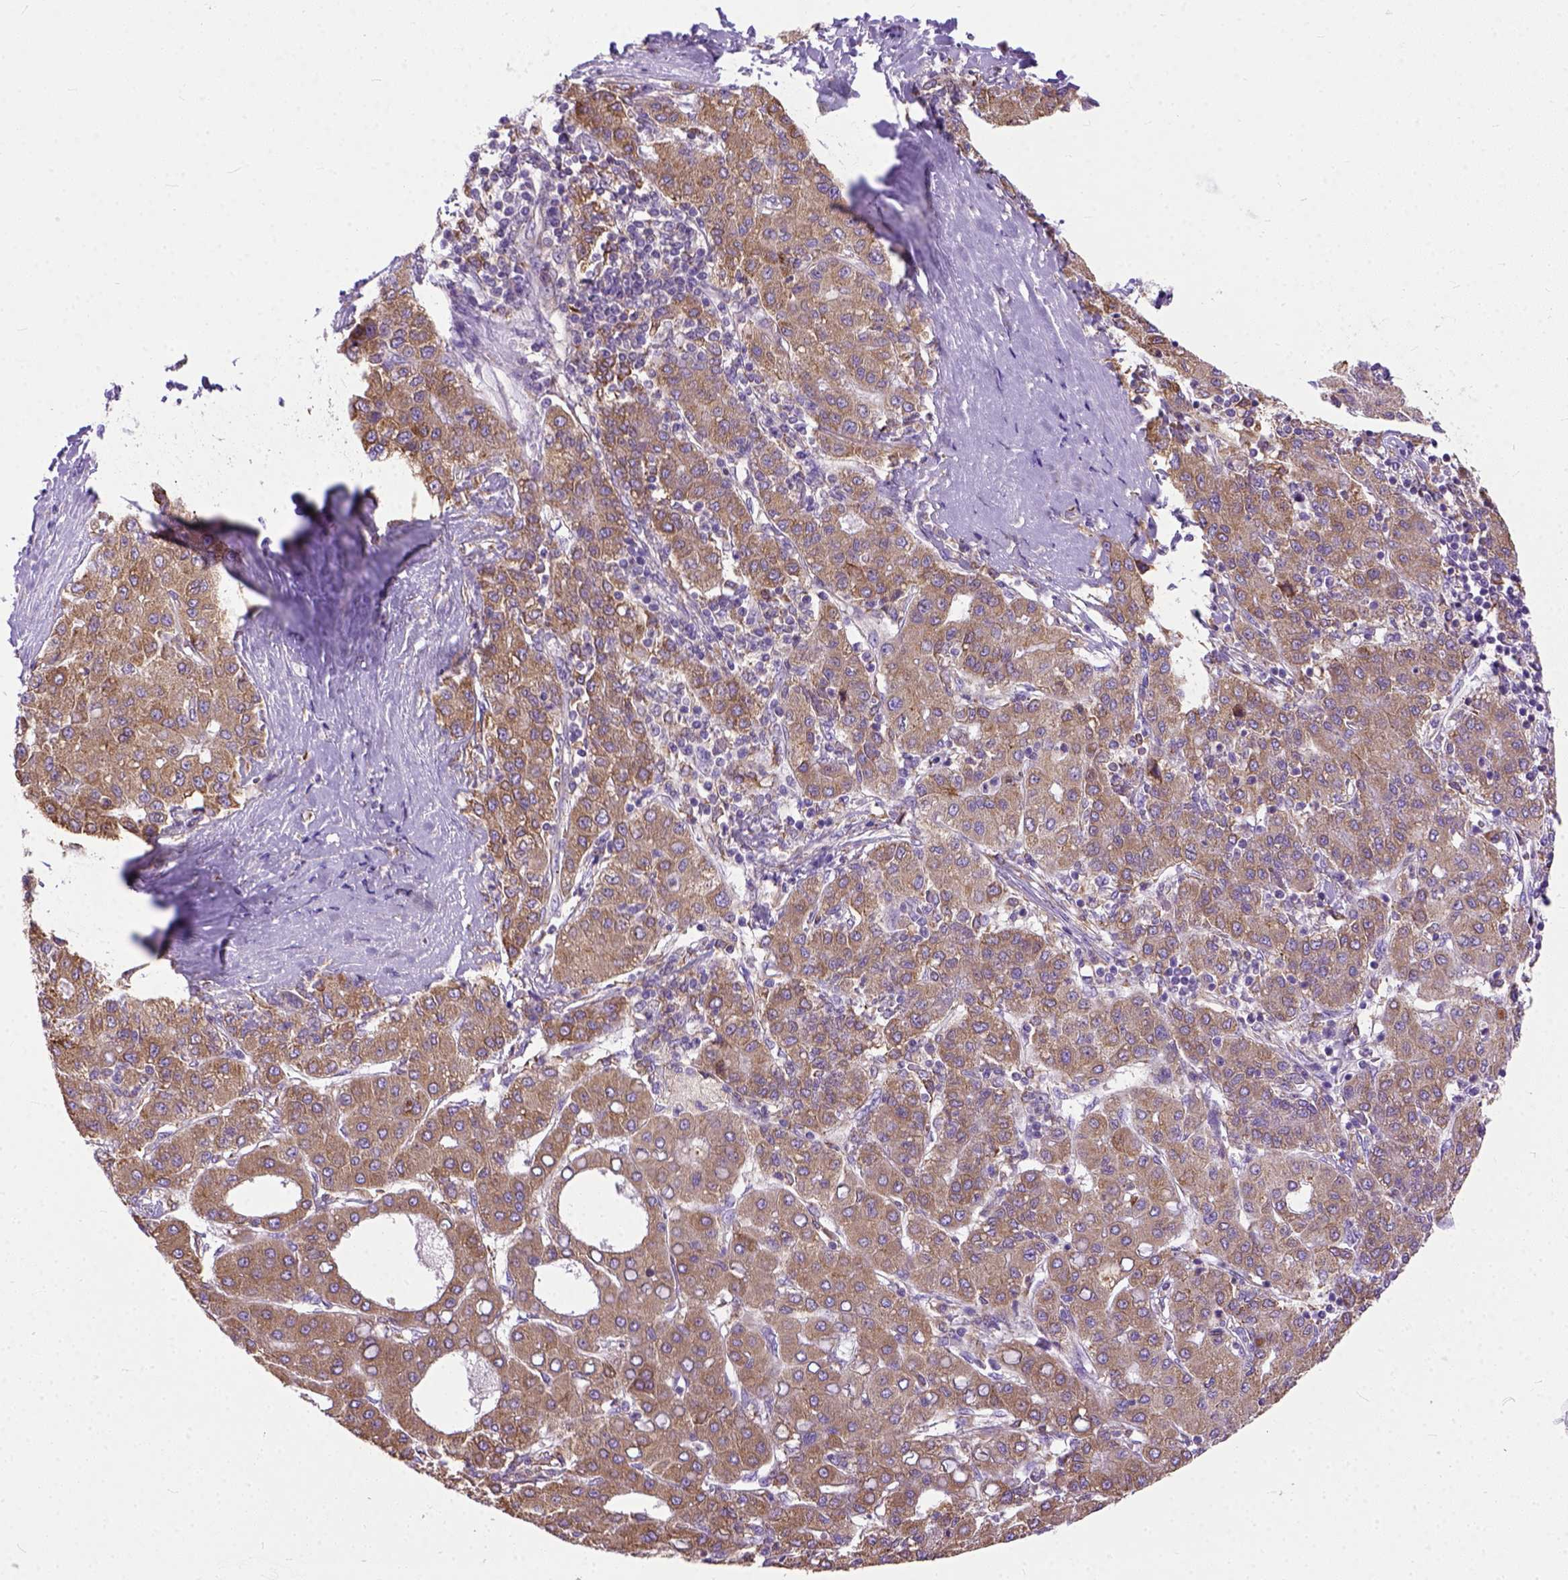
{"staining": {"intensity": "moderate", "quantity": ">75%", "location": "cytoplasmic/membranous"}, "tissue": "liver cancer", "cell_type": "Tumor cells", "image_type": "cancer", "snomed": [{"axis": "morphology", "description": "Carcinoma, Hepatocellular, NOS"}, {"axis": "topography", "description": "Liver"}], "caption": "High-magnification brightfield microscopy of hepatocellular carcinoma (liver) stained with DAB (brown) and counterstained with hematoxylin (blue). tumor cells exhibit moderate cytoplasmic/membranous positivity is appreciated in approximately>75% of cells.", "gene": "PLK4", "patient": {"sex": "male", "age": 65}}